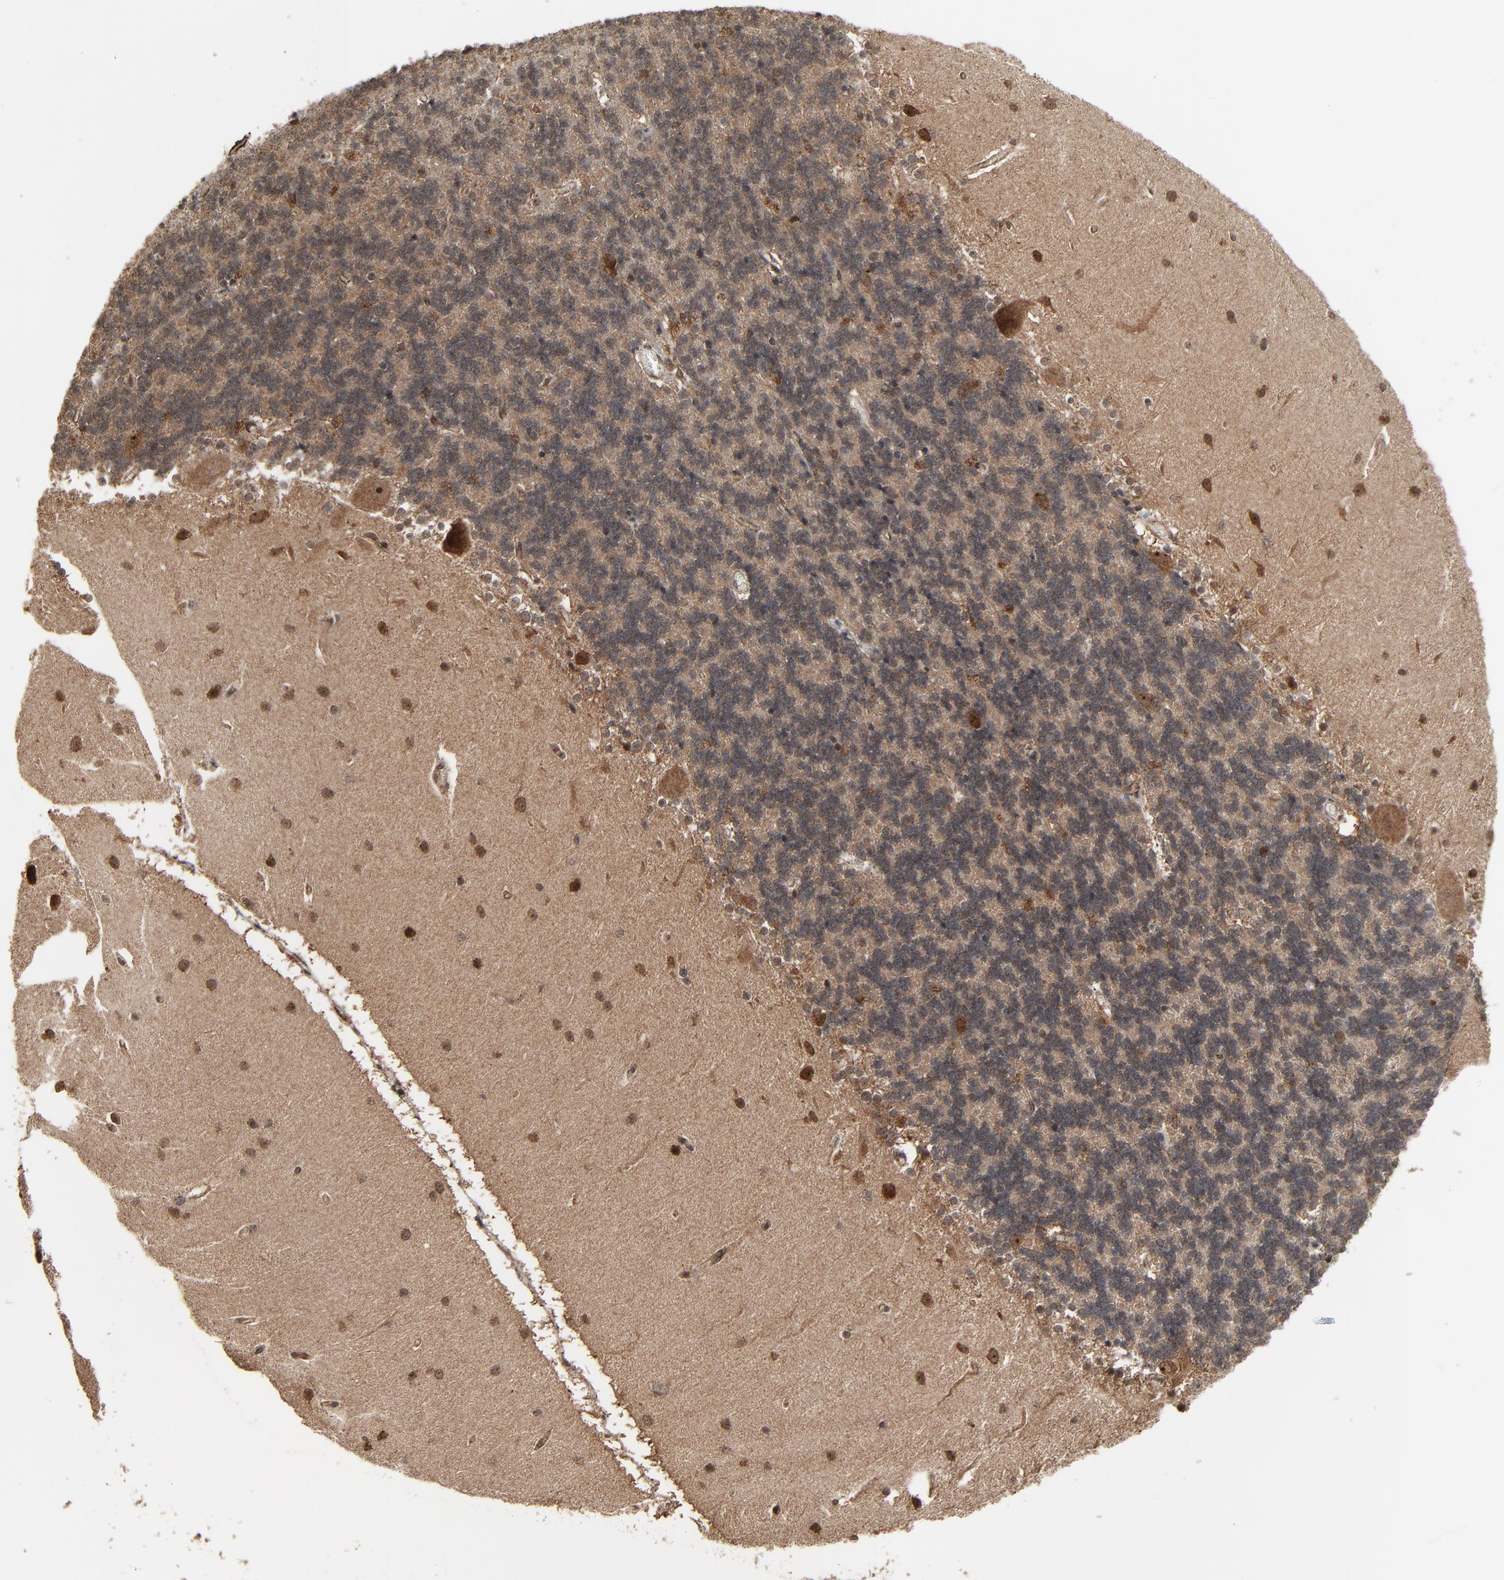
{"staining": {"intensity": "weak", "quantity": ">75%", "location": "cytoplasmic/membranous"}, "tissue": "cerebellum", "cell_type": "Cells in granular layer", "image_type": "normal", "snomed": [{"axis": "morphology", "description": "Normal tissue, NOS"}, {"axis": "topography", "description": "Cerebellum"}], "caption": "Normal cerebellum was stained to show a protein in brown. There is low levels of weak cytoplasmic/membranous expression in about >75% of cells in granular layer.", "gene": "RHOJ", "patient": {"sex": "female", "age": 54}}